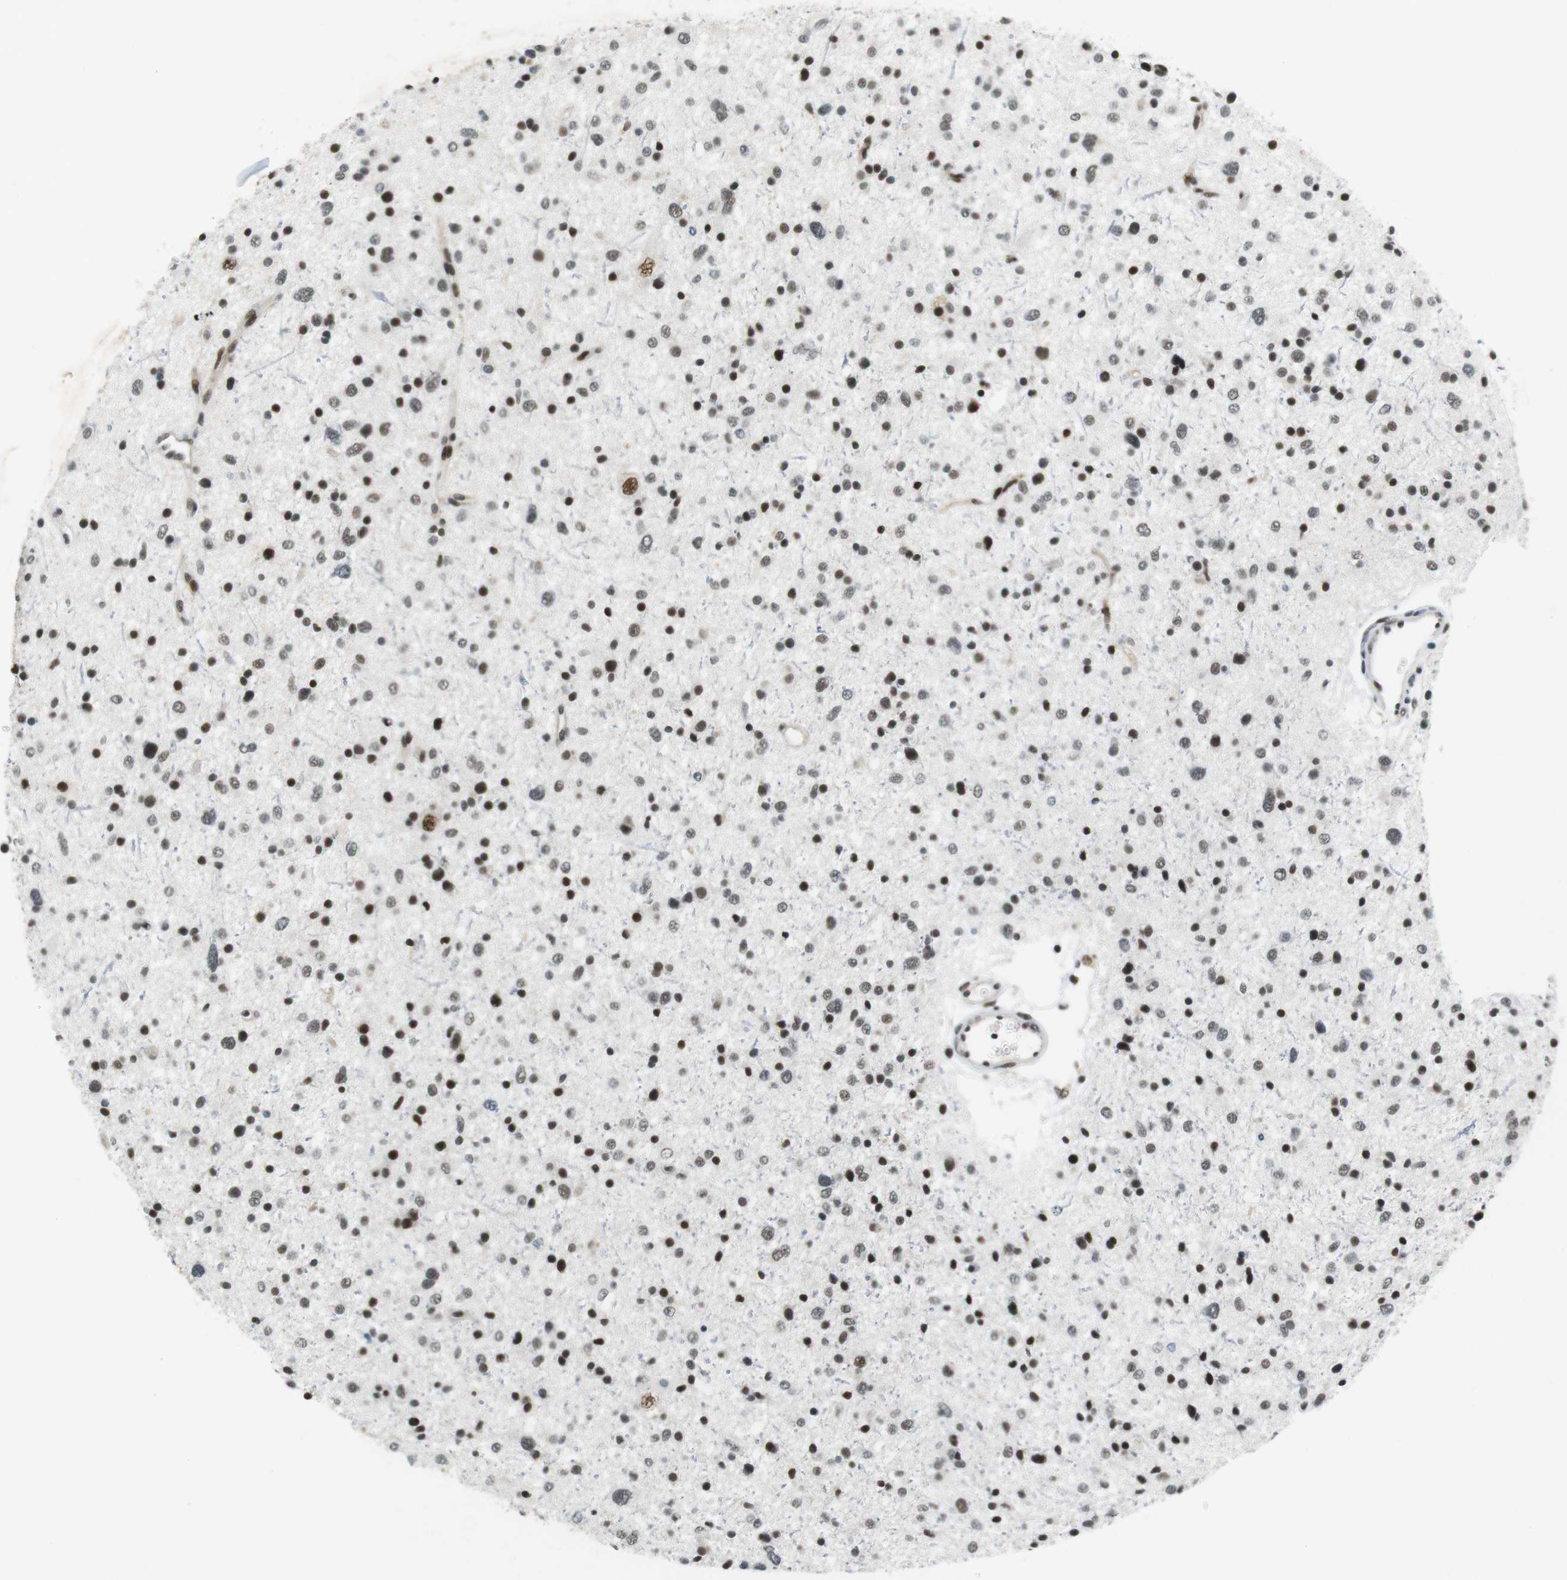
{"staining": {"intensity": "strong", "quantity": ">75%", "location": "nuclear"}, "tissue": "glioma", "cell_type": "Tumor cells", "image_type": "cancer", "snomed": [{"axis": "morphology", "description": "Glioma, malignant, Low grade"}, {"axis": "topography", "description": "Brain"}], "caption": "A high amount of strong nuclear expression is present in approximately >75% of tumor cells in malignant glioma (low-grade) tissue.", "gene": "RNF38", "patient": {"sex": "female", "age": 37}}